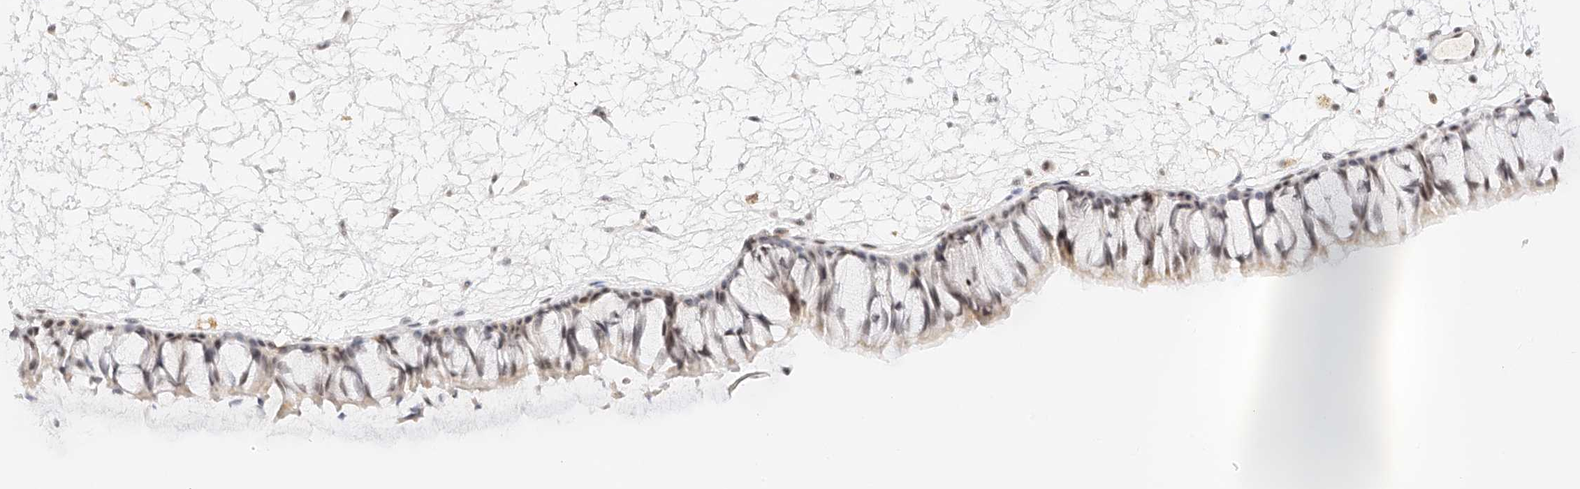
{"staining": {"intensity": "moderate", "quantity": ">75%", "location": "nuclear"}, "tissue": "nasopharynx", "cell_type": "Respiratory epithelial cells", "image_type": "normal", "snomed": [{"axis": "morphology", "description": "Normal tissue, NOS"}, {"axis": "topography", "description": "Nasopharynx"}], "caption": "DAB immunohistochemical staining of normal nasopharynx exhibits moderate nuclear protein positivity in about >75% of respiratory epithelial cells.", "gene": "NRF1", "patient": {"sex": "male", "age": 64}}